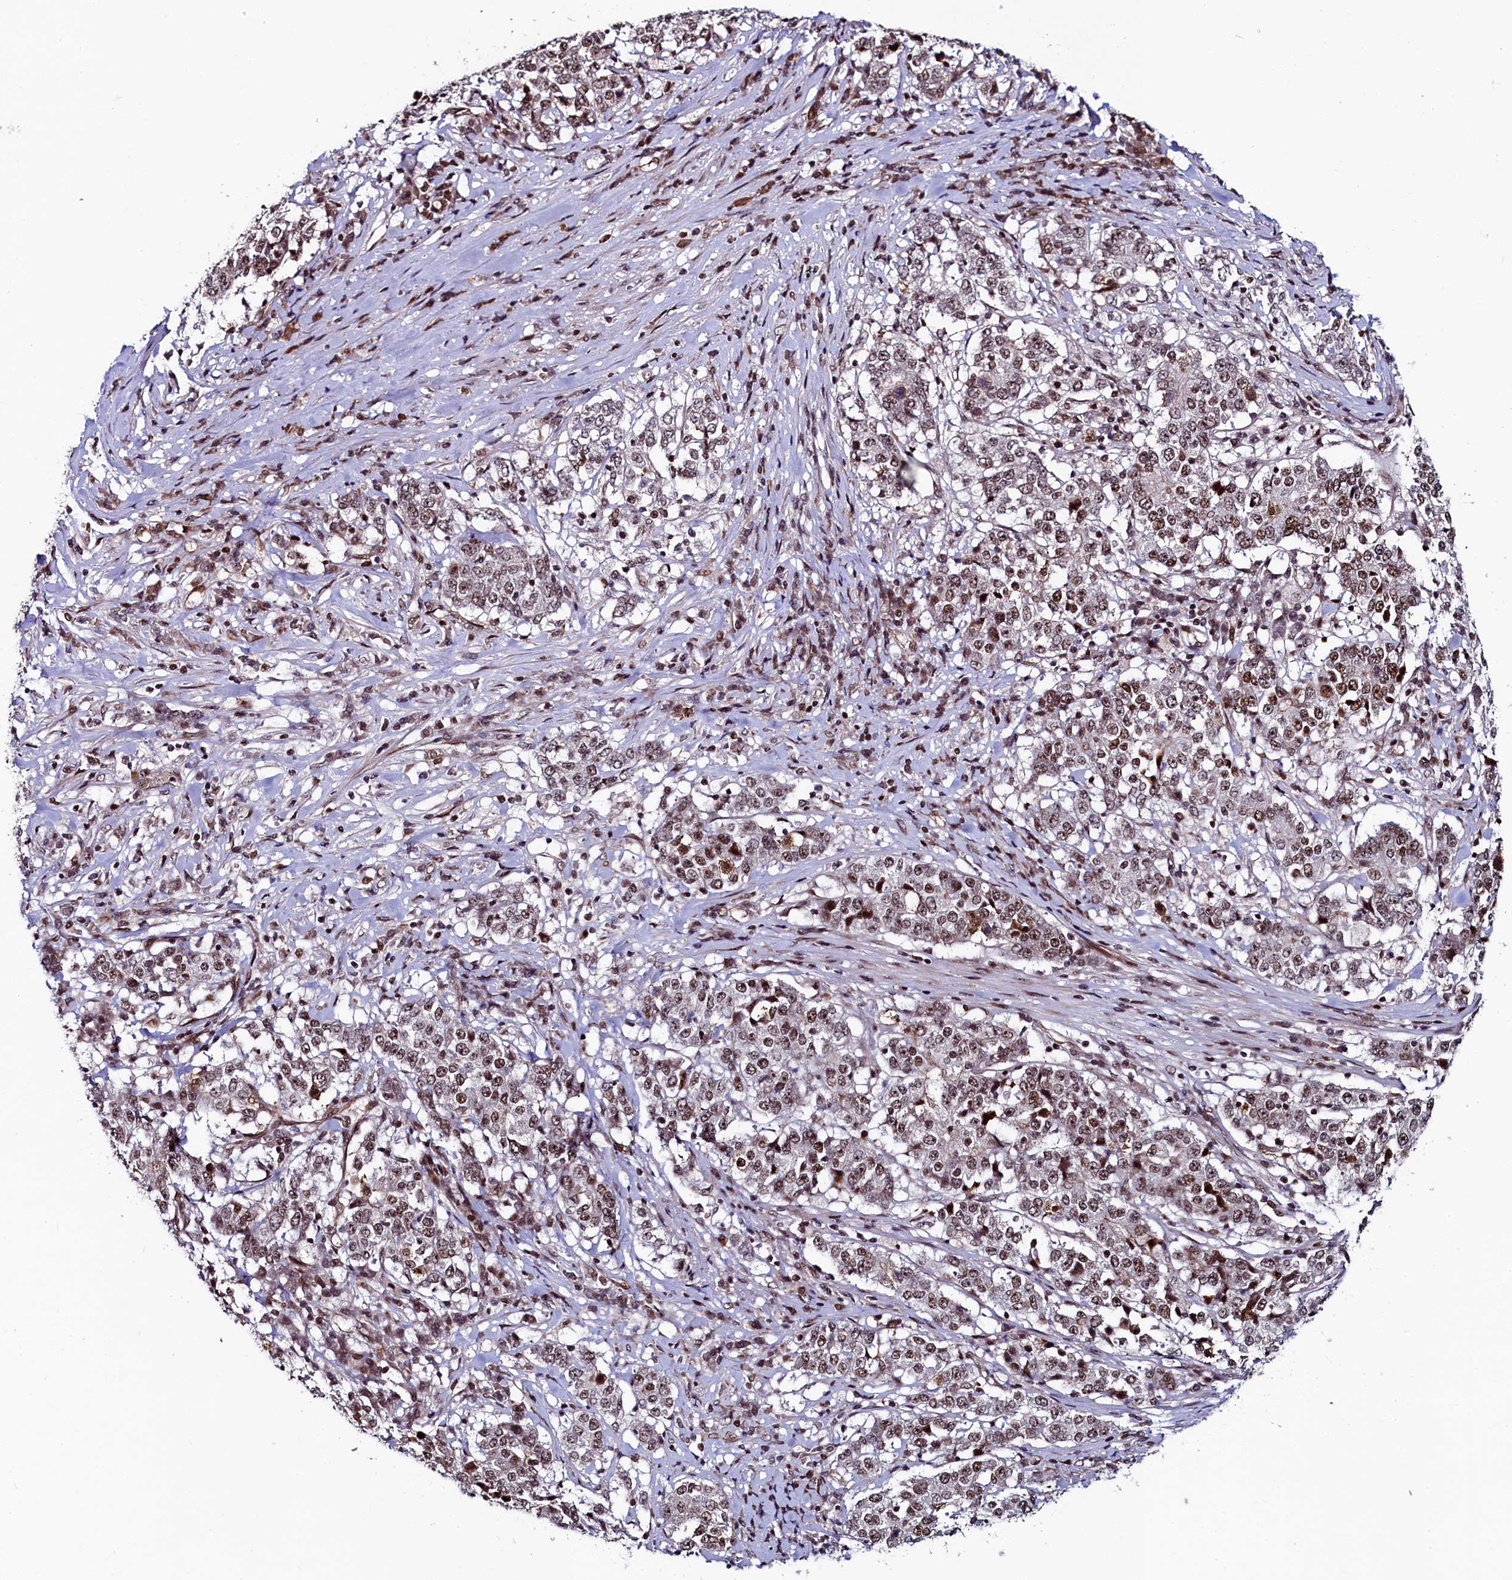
{"staining": {"intensity": "moderate", "quantity": ">75%", "location": "nuclear"}, "tissue": "stomach cancer", "cell_type": "Tumor cells", "image_type": "cancer", "snomed": [{"axis": "morphology", "description": "Adenocarcinoma, NOS"}, {"axis": "topography", "description": "Stomach"}], "caption": "Moderate nuclear positivity is present in about >75% of tumor cells in stomach adenocarcinoma.", "gene": "LEO1", "patient": {"sex": "male", "age": 59}}